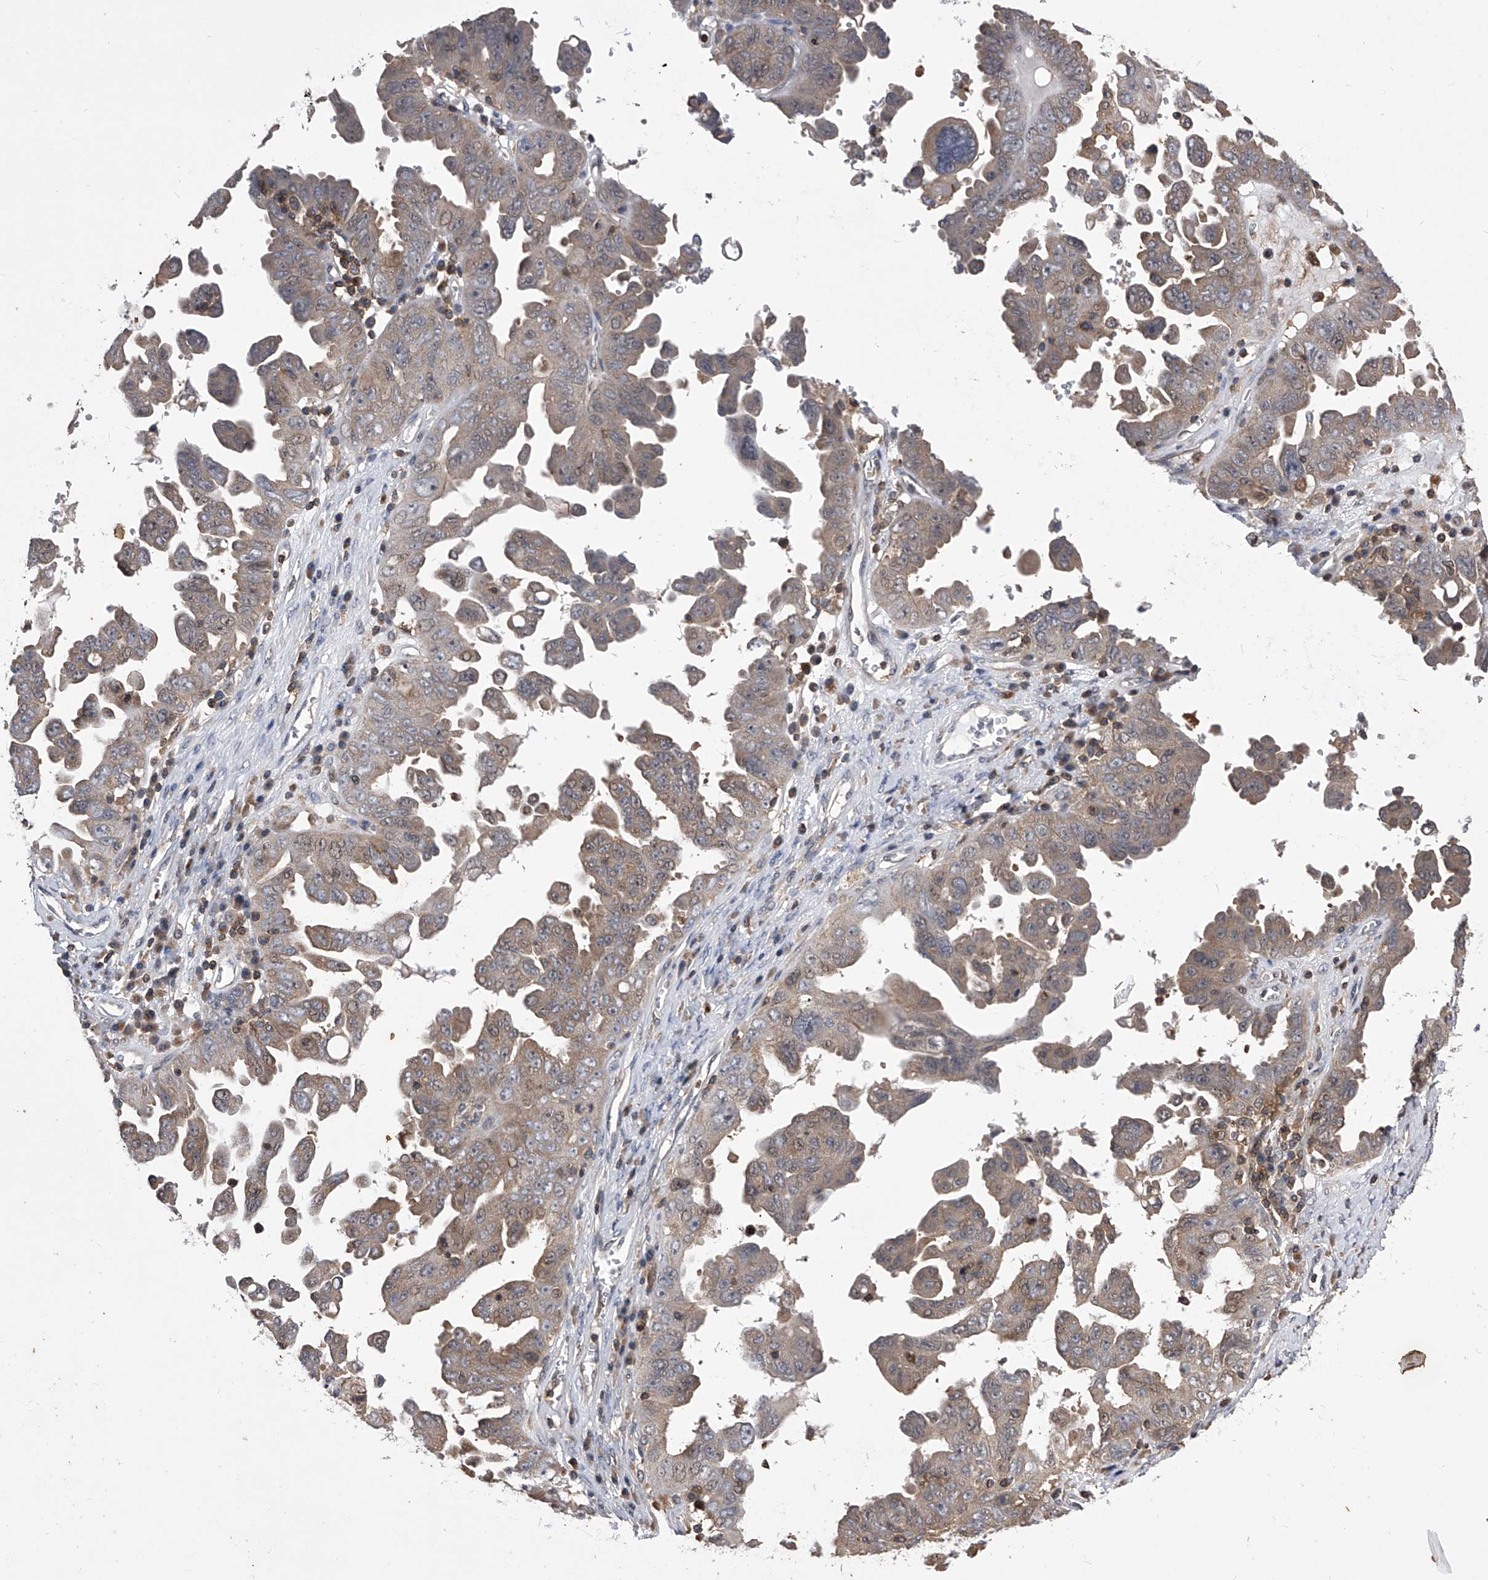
{"staining": {"intensity": "weak", "quantity": ">75%", "location": "cytoplasmic/membranous"}, "tissue": "ovarian cancer", "cell_type": "Tumor cells", "image_type": "cancer", "snomed": [{"axis": "morphology", "description": "Carcinoma, endometroid"}, {"axis": "topography", "description": "Ovary"}], "caption": "Human ovarian endometroid carcinoma stained with a protein marker displays weak staining in tumor cells.", "gene": "PAN3", "patient": {"sex": "female", "age": 62}}